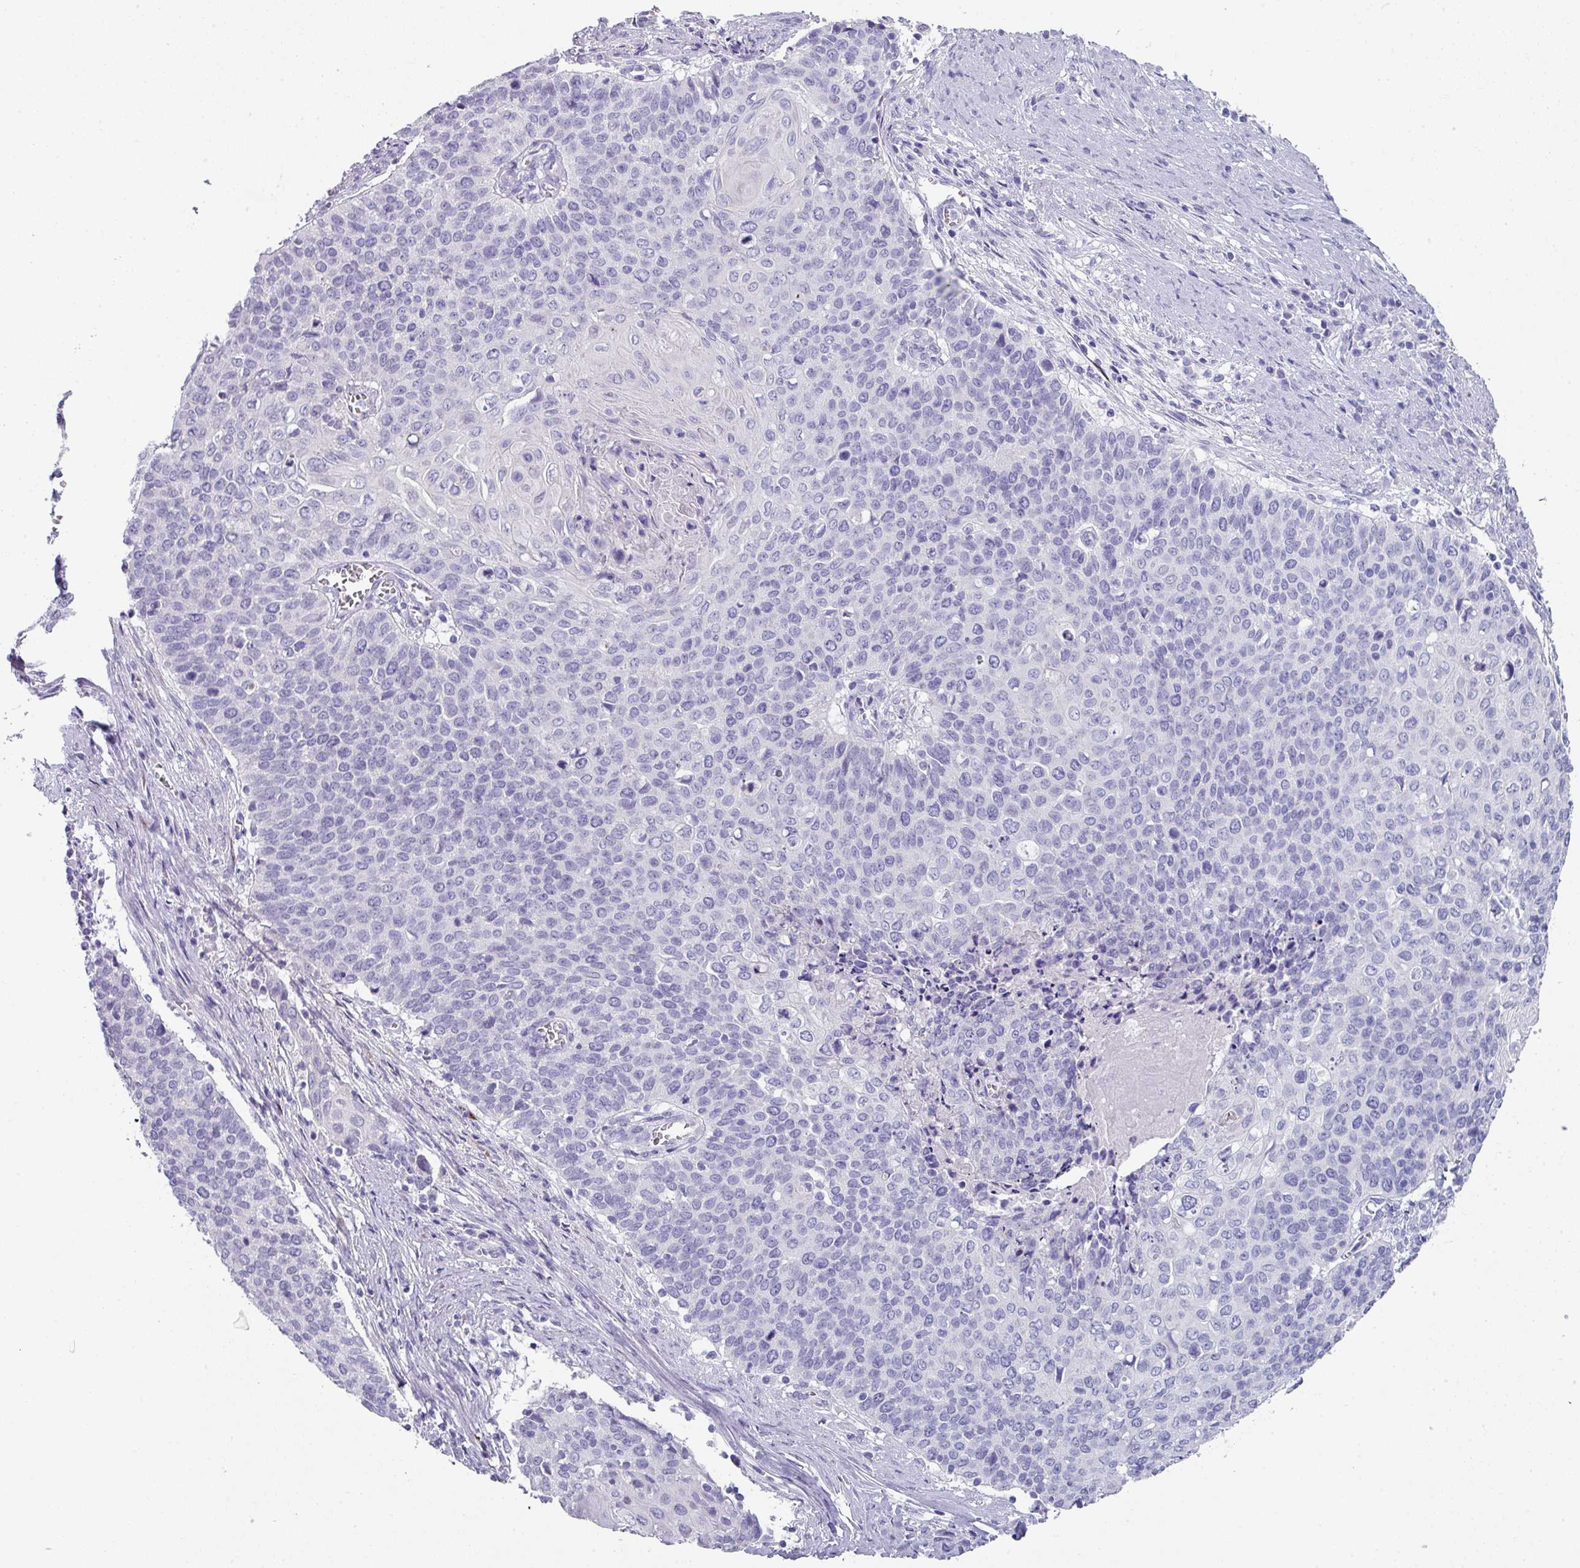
{"staining": {"intensity": "negative", "quantity": "none", "location": "none"}, "tissue": "cervical cancer", "cell_type": "Tumor cells", "image_type": "cancer", "snomed": [{"axis": "morphology", "description": "Squamous cell carcinoma, NOS"}, {"axis": "topography", "description": "Cervix"}], "caption": "Human cervical cancer stained for a protein using IHC displays no staining in tumor cells.", "gene": "PEX10", "patient": {"sex": "female", "age": 39}}